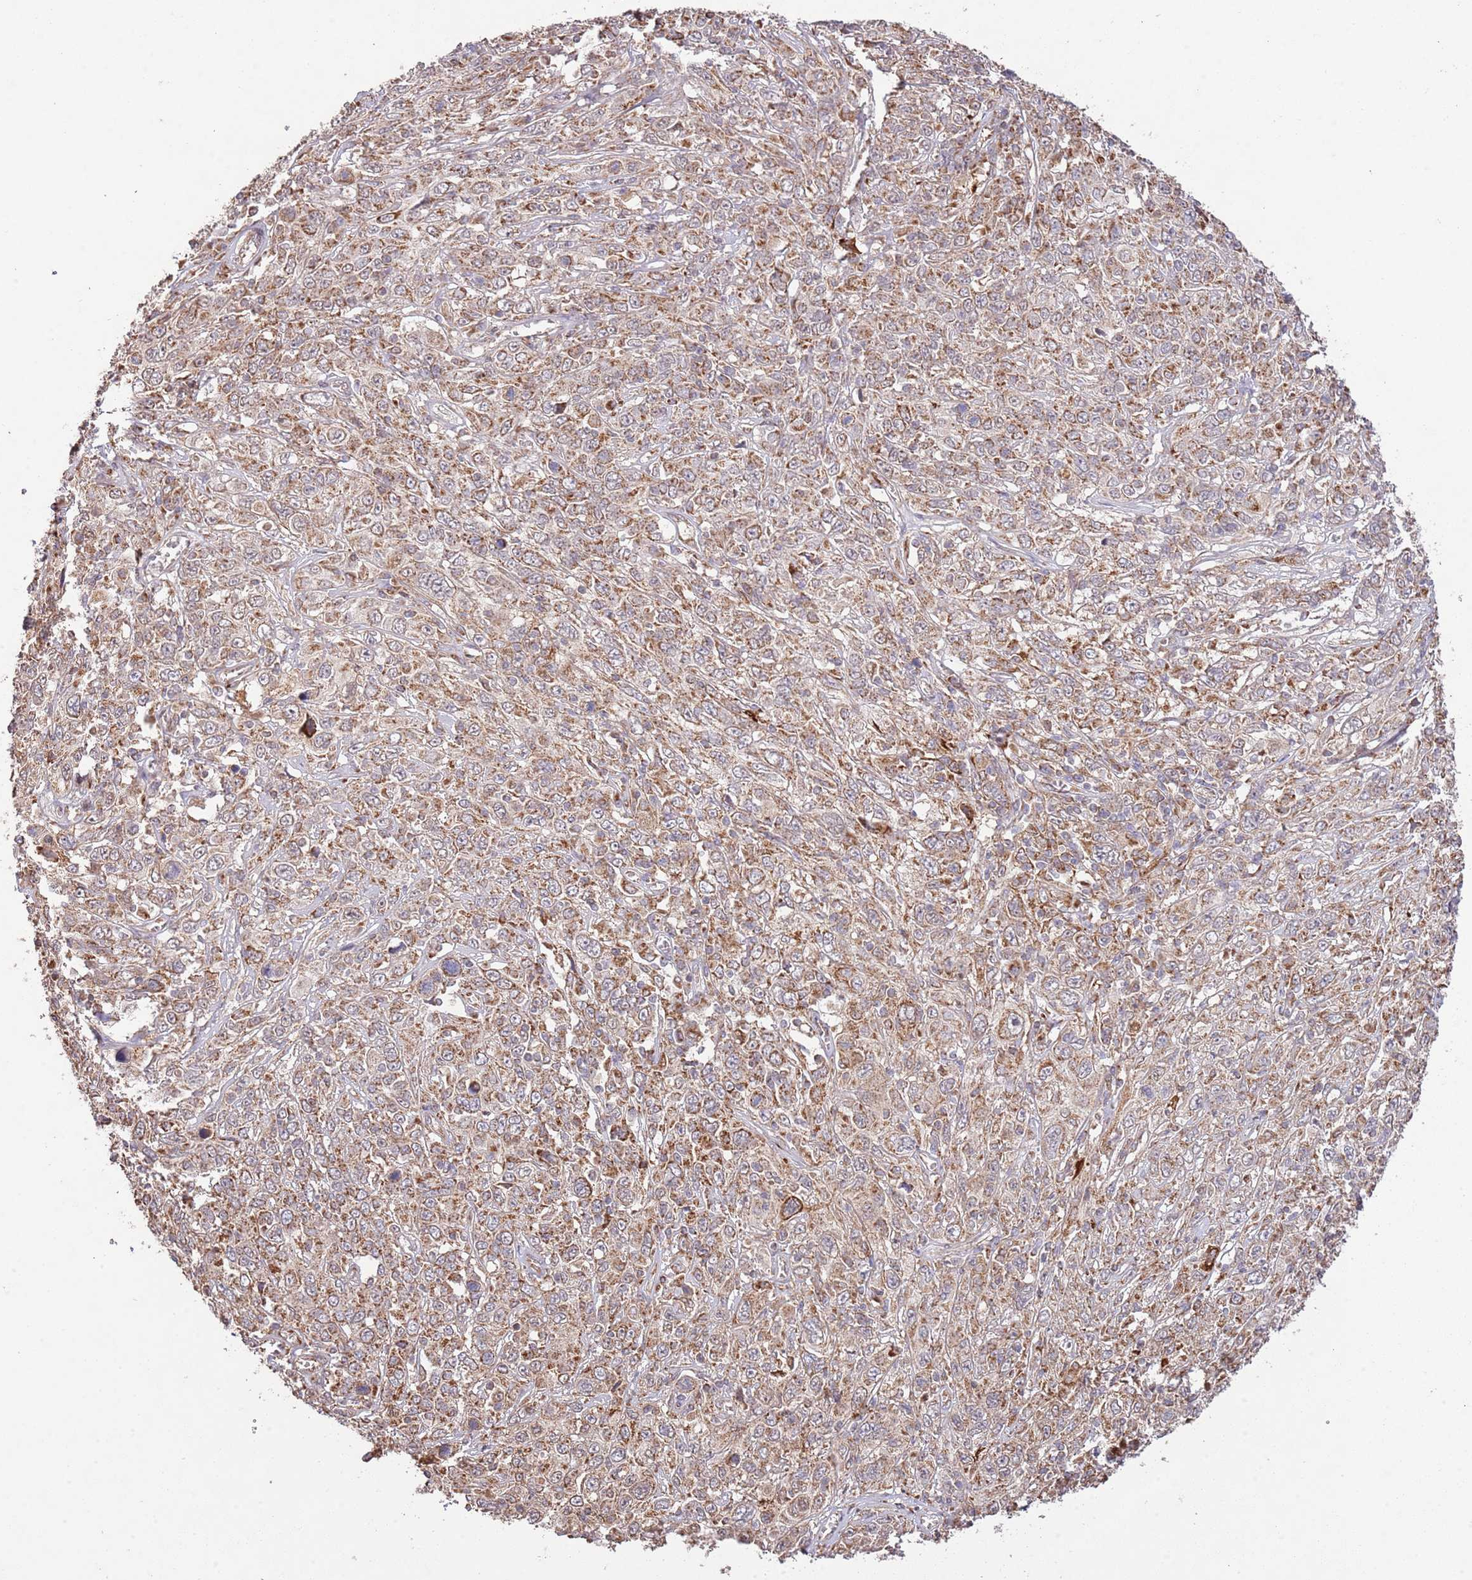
{"staining": {"intensity": "moderate", "quantity": ">75%", "location": "cytoplasmic/membranous"}, "tissue": "cervical cancer", "cell_type": "Tumor cells", "image_type": "cancer", "snomed": [{"axis": "morphology", "description": "Squamous cell carcinoma, NOS"}, {"axis": "topography", "description": "Cervix"}], "caption": "Protein expression analysis of human cervical cancer reveals moderate cytoplasmic/membranous expression in about >75% of tumor cells.", "gene": "IVD", "patient": {"sex": "female", "age": 46}}